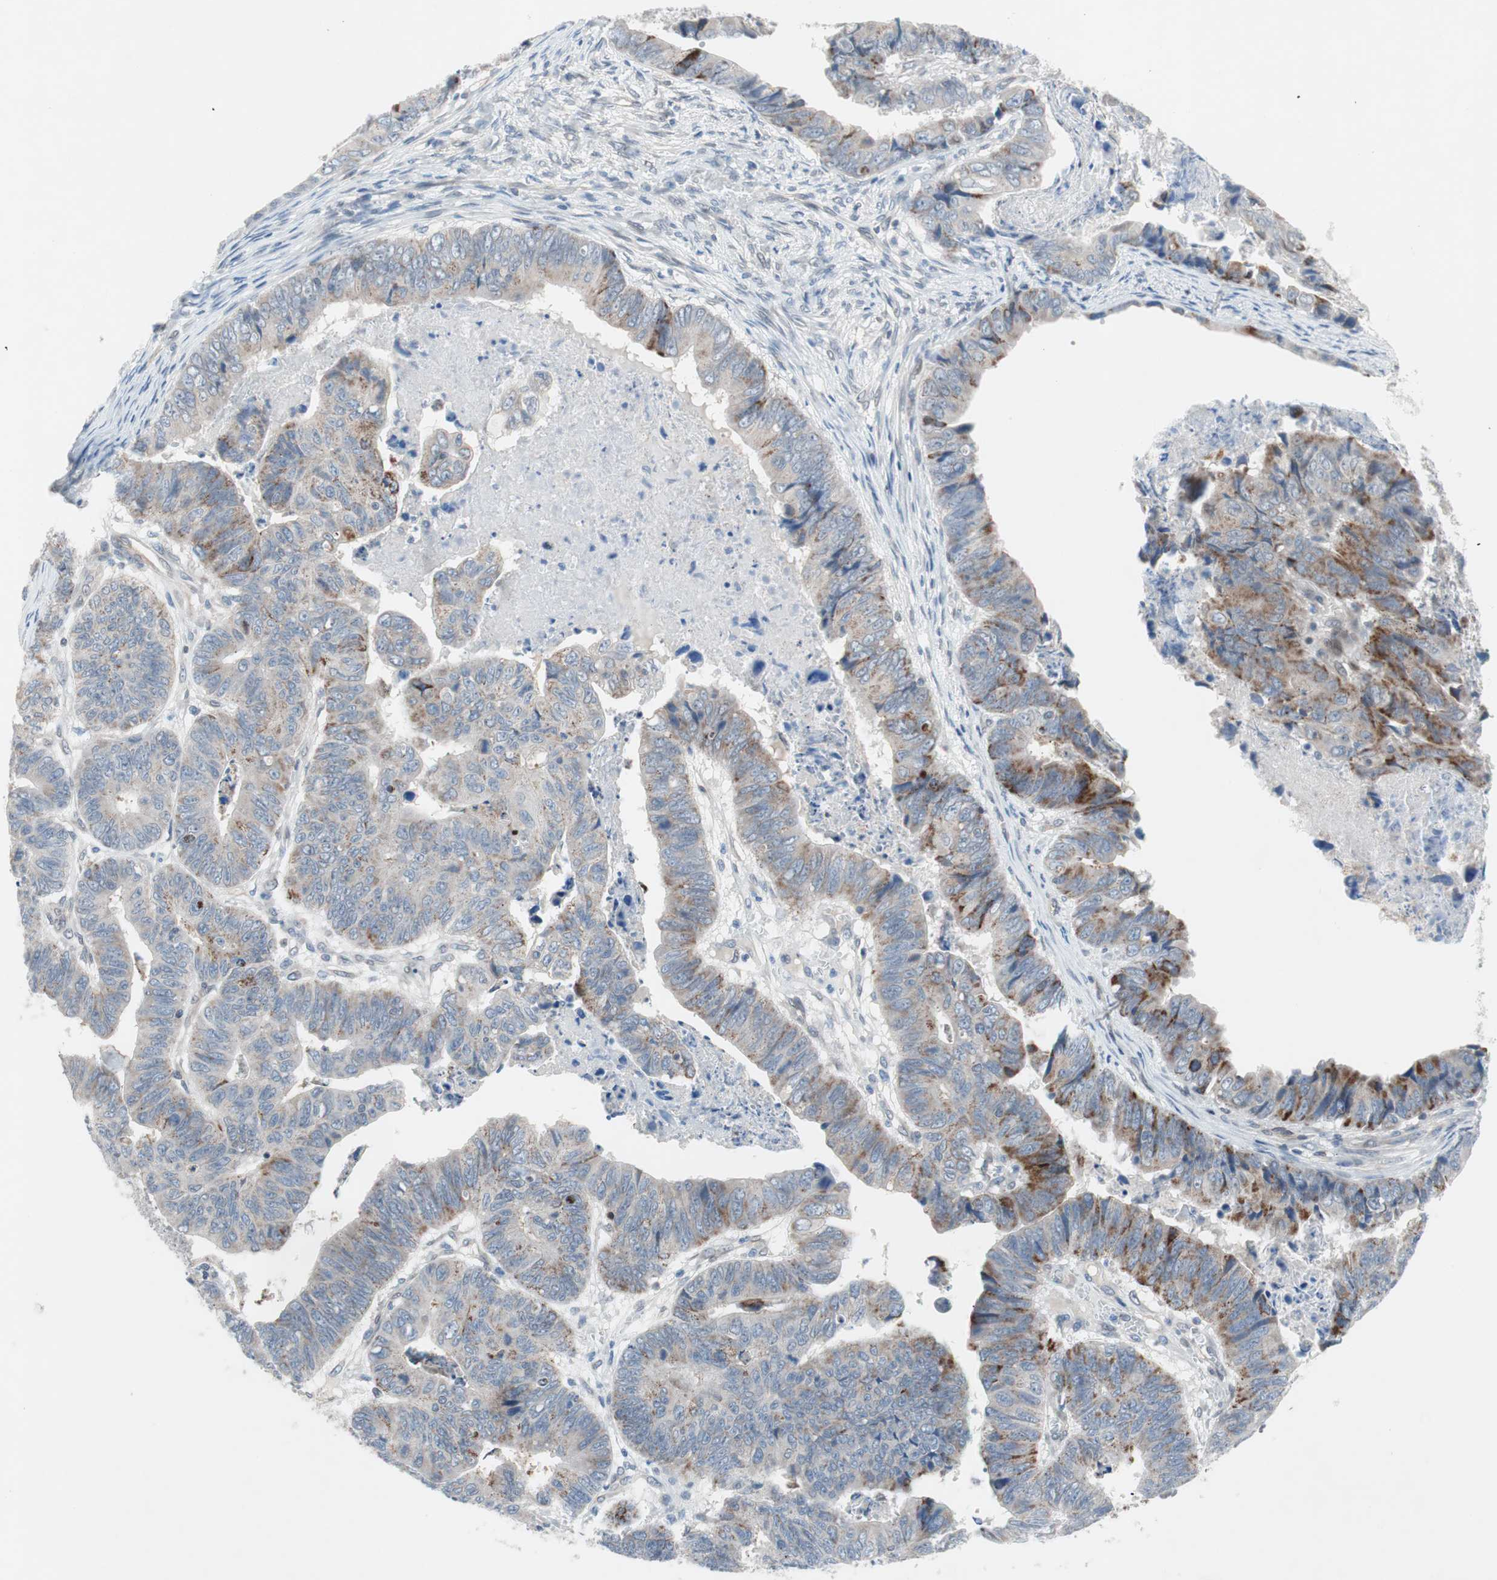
{"staining": {"intensity": "moderate", "quantity": "25%-75%", "location": "cytoplasmic/membranous"}, "tissue": "stomach cancer", "cell_type": "Tumor cells", "image_type": "cancer", "snomed": [{"axis": "morphology", "description": "Adenocarcinoma, NOS"}, {"axis": "topography", "description": "Stomach, lower"}], "caption": "Stomach adenocarcinoma tissue displays moderate cytoplasmic/membranous positivity in about 25%-75% of tumor cells, visualized by immunohistochemistry. (IHC, brightfield microscopy, high magnification).", "gene": "ARNT2", "patient": {"sex": "male", "age": 77}}